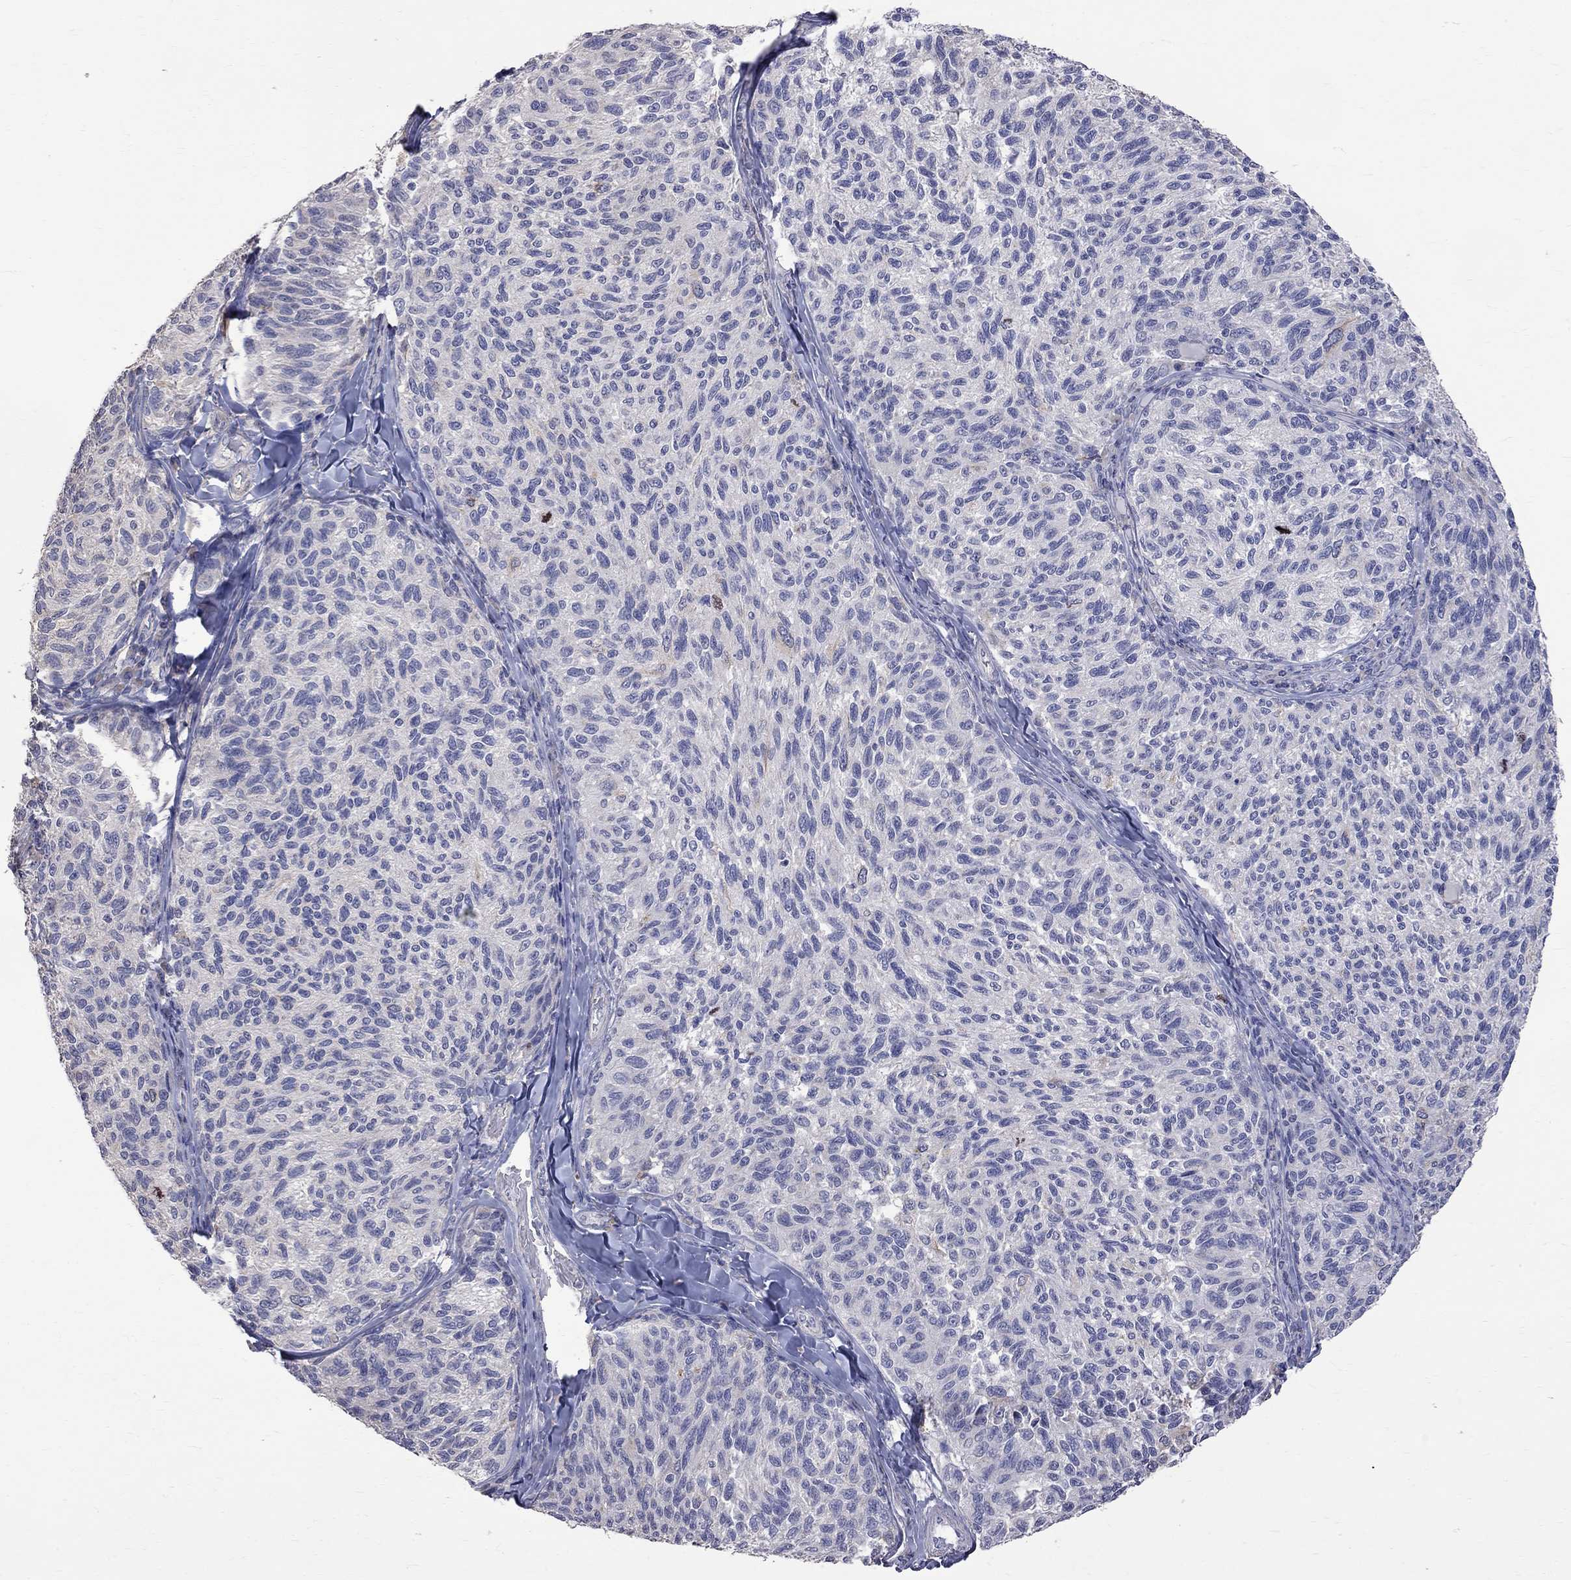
{"staining": {"intensity": "negative", "quantity": "none", "location": "none"}, "tissue": "melanoma", "cell_type": "Tumor cells", "image_type": "cancer", "snomed": [{"axis": "morphology", "description": "Malignant melanoma, NOS"}, {"axis": "topography", "description": "Skin"}], "caption": "Tumor cells are negative for brown protein staining in malignant melanoma.", "gene": "CKAP2", "patient": {"sex": "female", "age": 73}}